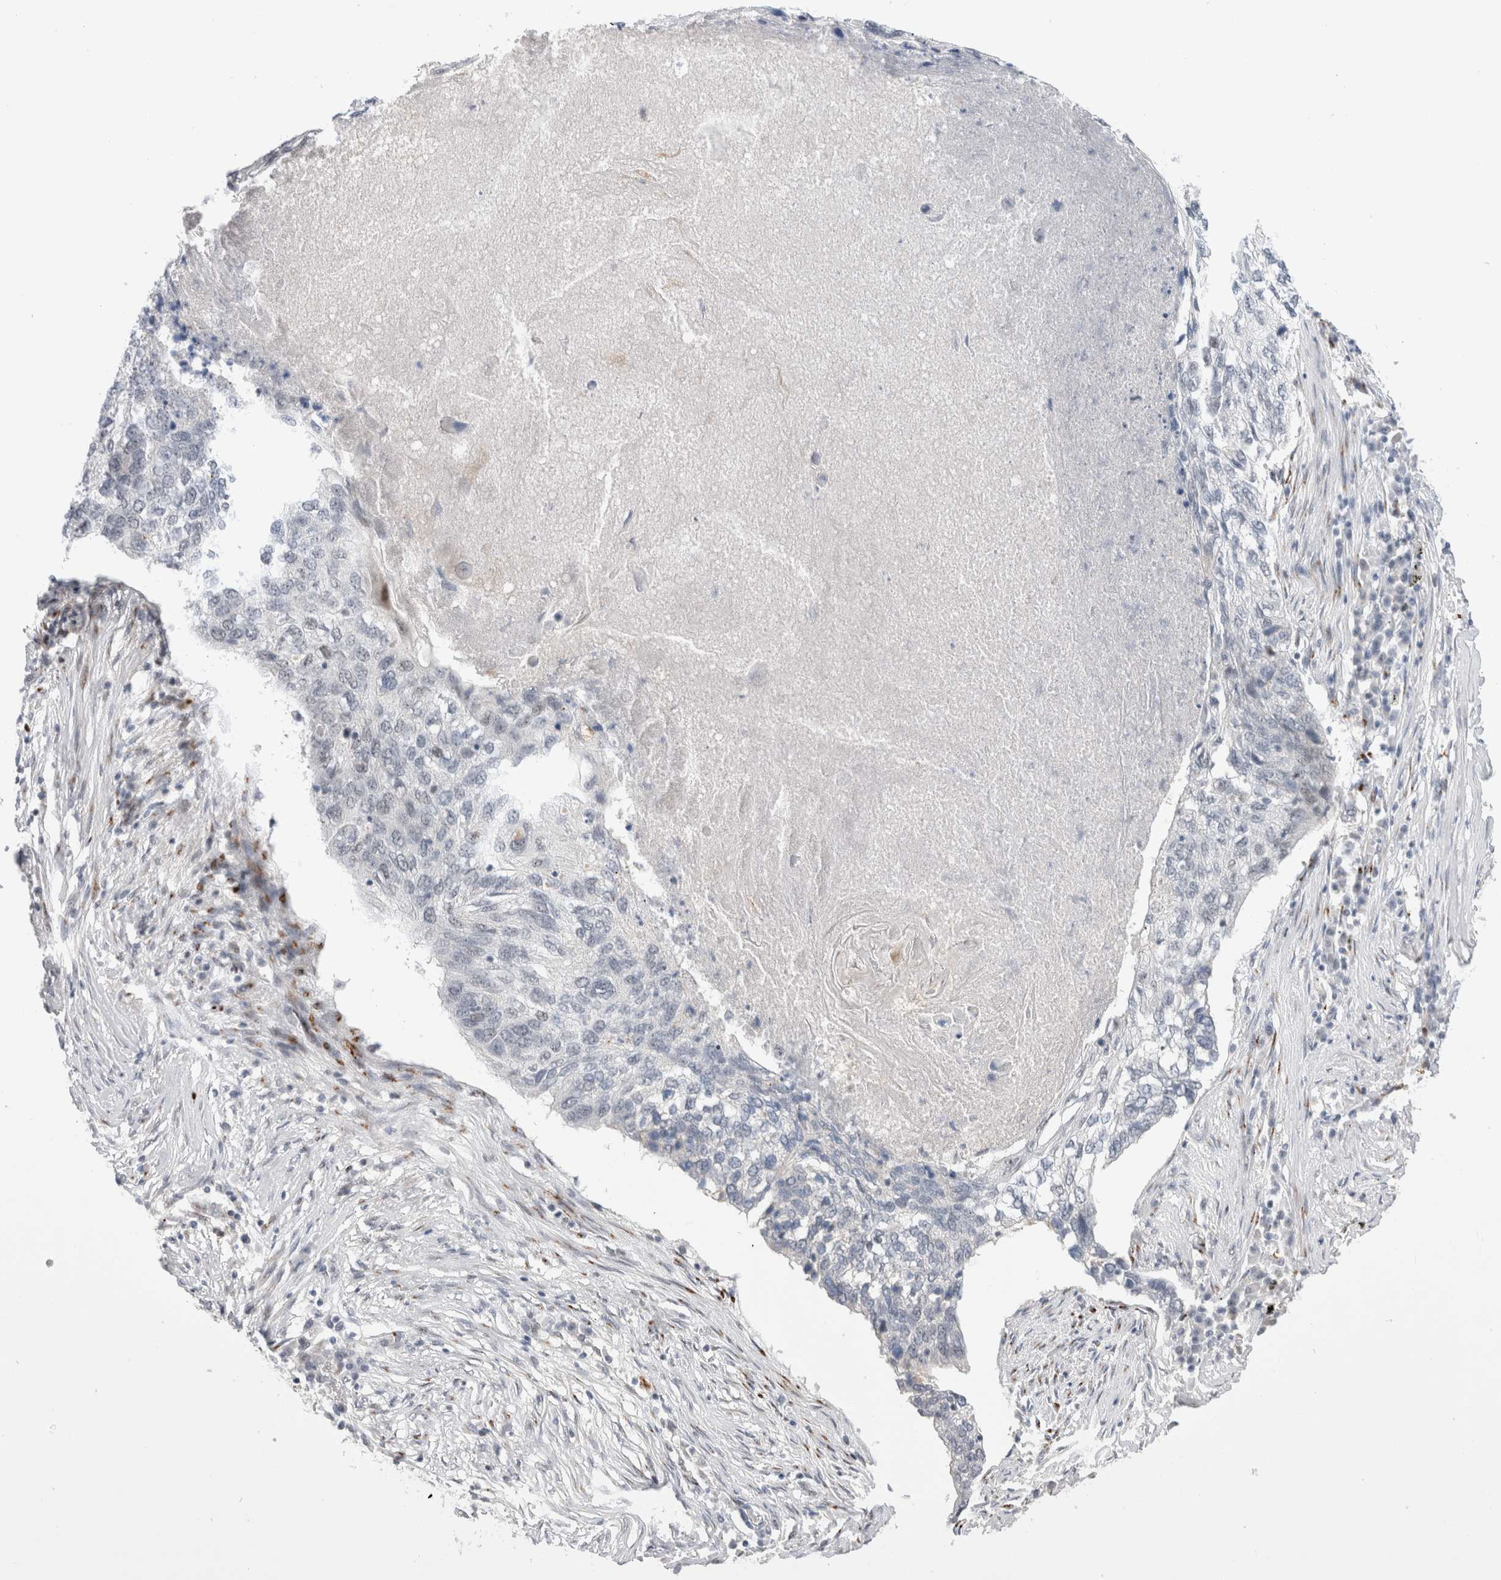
{"staining": {"intensity": "negative", "quantity": "none", "location": "none"}, "tissue": "lung cancer", "cell_type": "Tumor cells", "image_type": "cancer", "snomed": [{"axis": "morphology", "description": "Squamous cell carcinoma, NOS"}, {"axis": "topography", "description": "Lung"}], "caption": "IHC of human lung squamous cell carcinoma exhibits no staining in tumor cells.", "gene": "VPS28", "patient": {"sex": "female", "age": 63}}